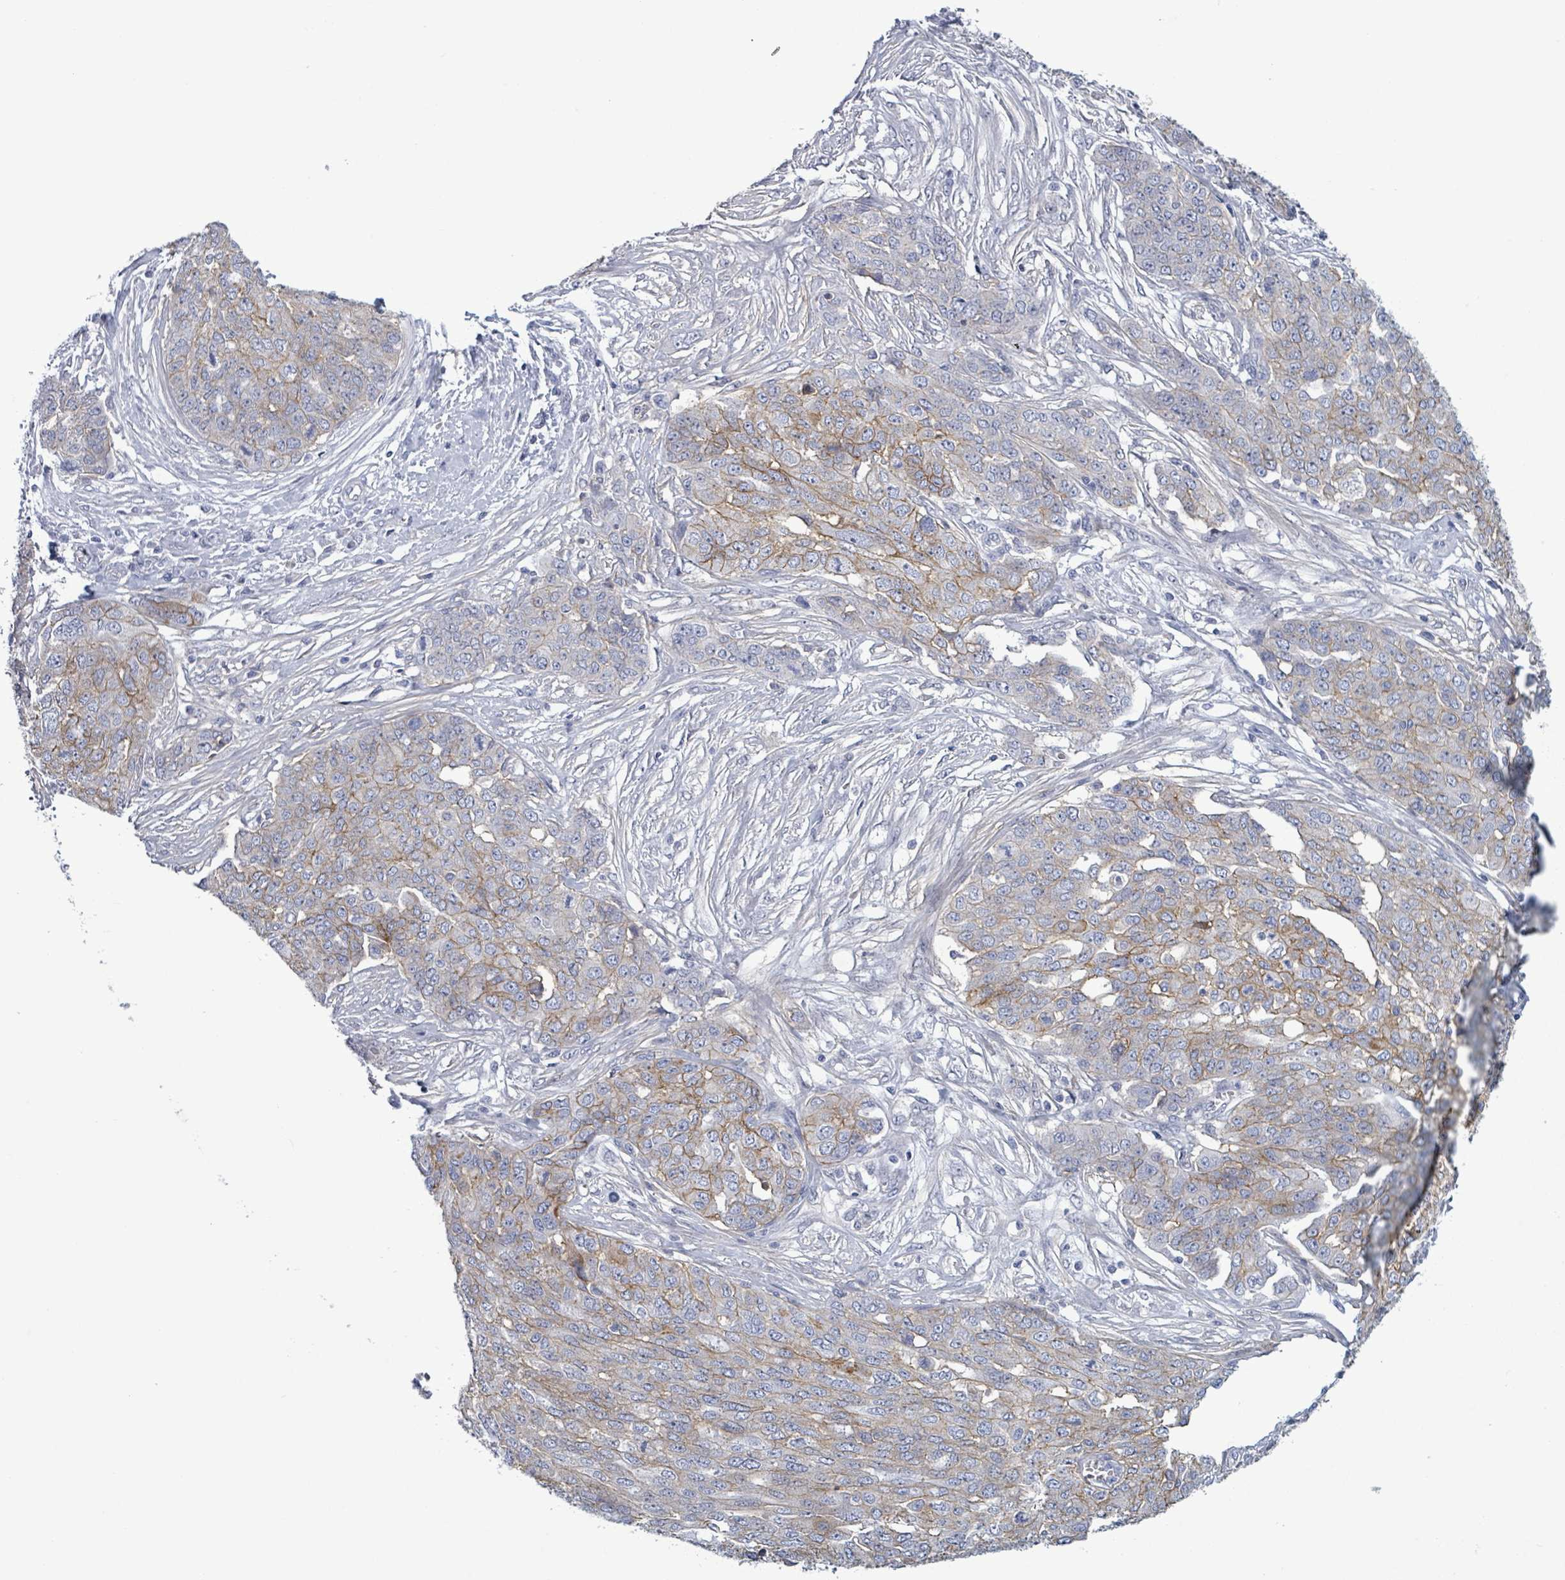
{"staining": {"intensity": "weak", "quantity": "25%-75%", "location": "cytoplasmic/membranous"}, "tissue": "ovarian cancer", "cell_type": "Tumor cells", "image_type": "cancer", "snomed": [{"axis": "morphology", "description": "Cystadenocarcinoma, serous, NOS"}, {"axis": "topography", "description": "Soft tissue"}, {"axis": "topography", "description": "Ovary"}], "caption": "Ovarian cancer (serous cystadenocarcinoma) stained with immunohistochemistry demonstrates weak cytoplasmic/membranous expression in approximately 25%-75% of tumor cells.", "gene": "BSG", "patient": {"sex": "female", "age": 57}}